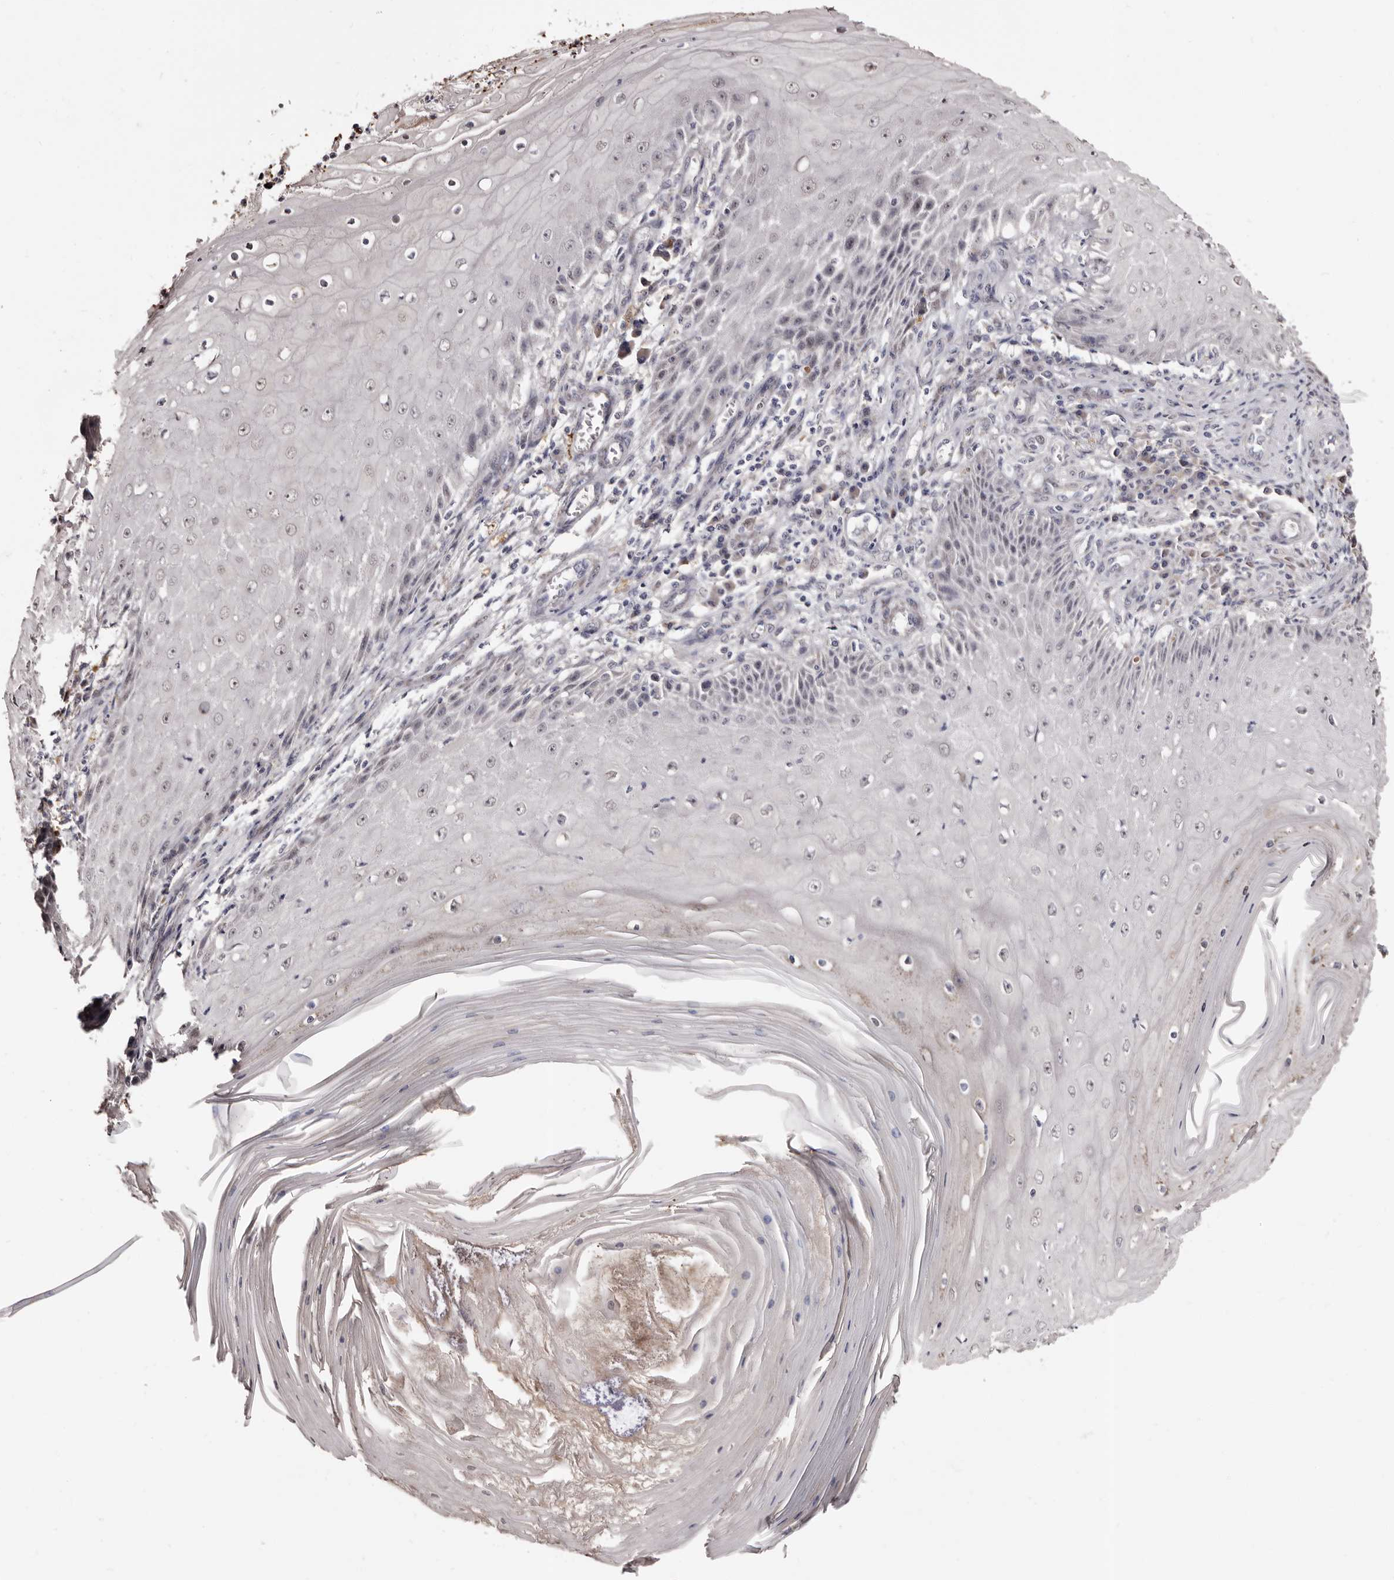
{"staining": {"intensity": "negative", "quantity": "none", "location": "none"}, "tissue": "skin cancer", "cell_type": "Tumor cells", "image_type": "cancer", "snomed": [{"axis": "morphology", "description": "Squamous cell carcinoma, NOS"}, {"axis": "topography", "description": "Skin"}], "caption": "Immunohistochemical staining of squamous cell carcinoma (skin) exhibits no significant positivity in tumor cells.", "gene": "PTAFR", "patient": {"sex": "female", "age": 73}}